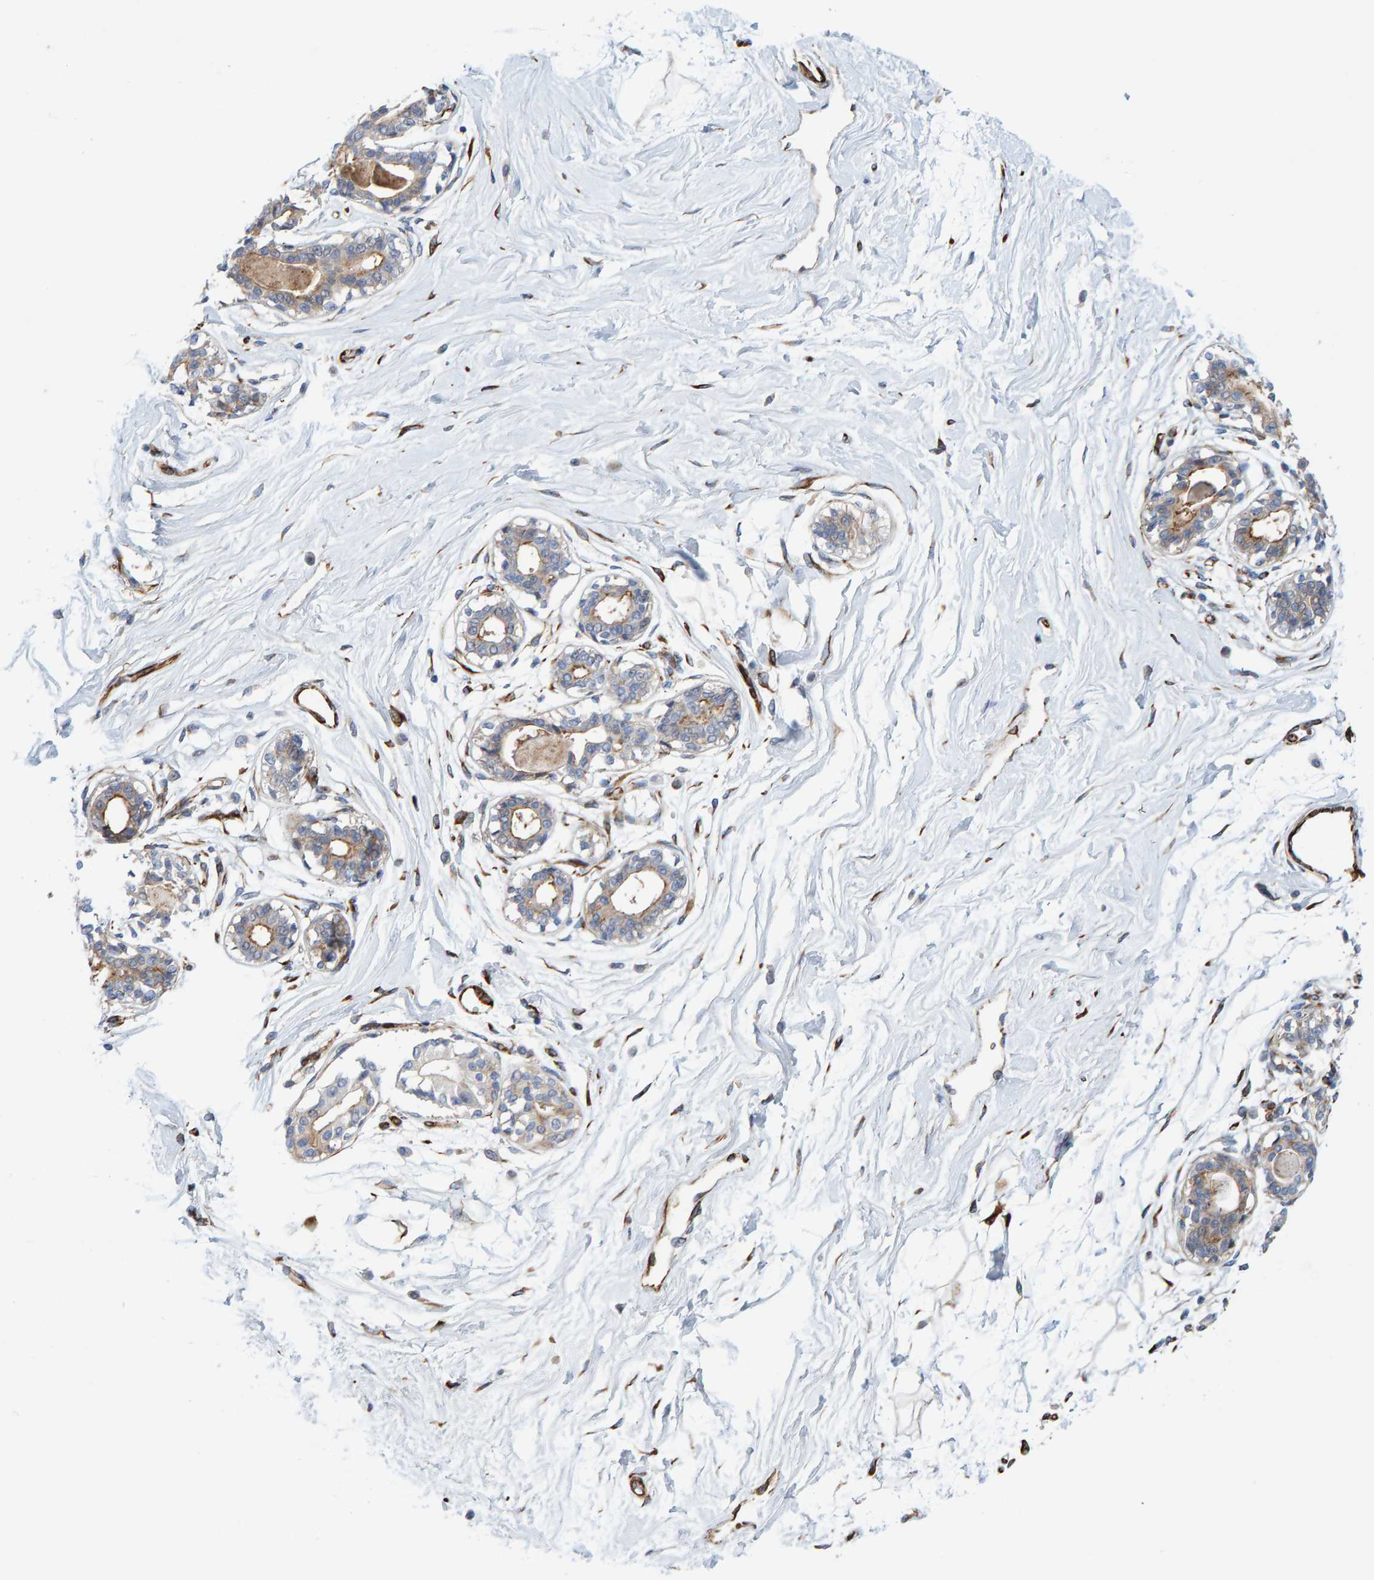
{"staining": {"intensity": "moderate", "quantity": "<25%", "location": "cytoplasmic/membranous"}, "tissue": "breast", "cell_type": "Adipocytes", "image_type": "normal", "snomed": [{"axis": "morphology", "description": "Normal tissue, NOS"}, {"axis": "topography", "description": "Breast"}], "caption": "Protein expression analysis of normal human breast reveals moderate cytoplasmic/membranous staining in about <25% of adipocytes. Immunohistochemistry stains the protein in brown and the nuclei are stained blue.", "gene": "POLG2", "patient": {"sex": "female", "age": 45}}